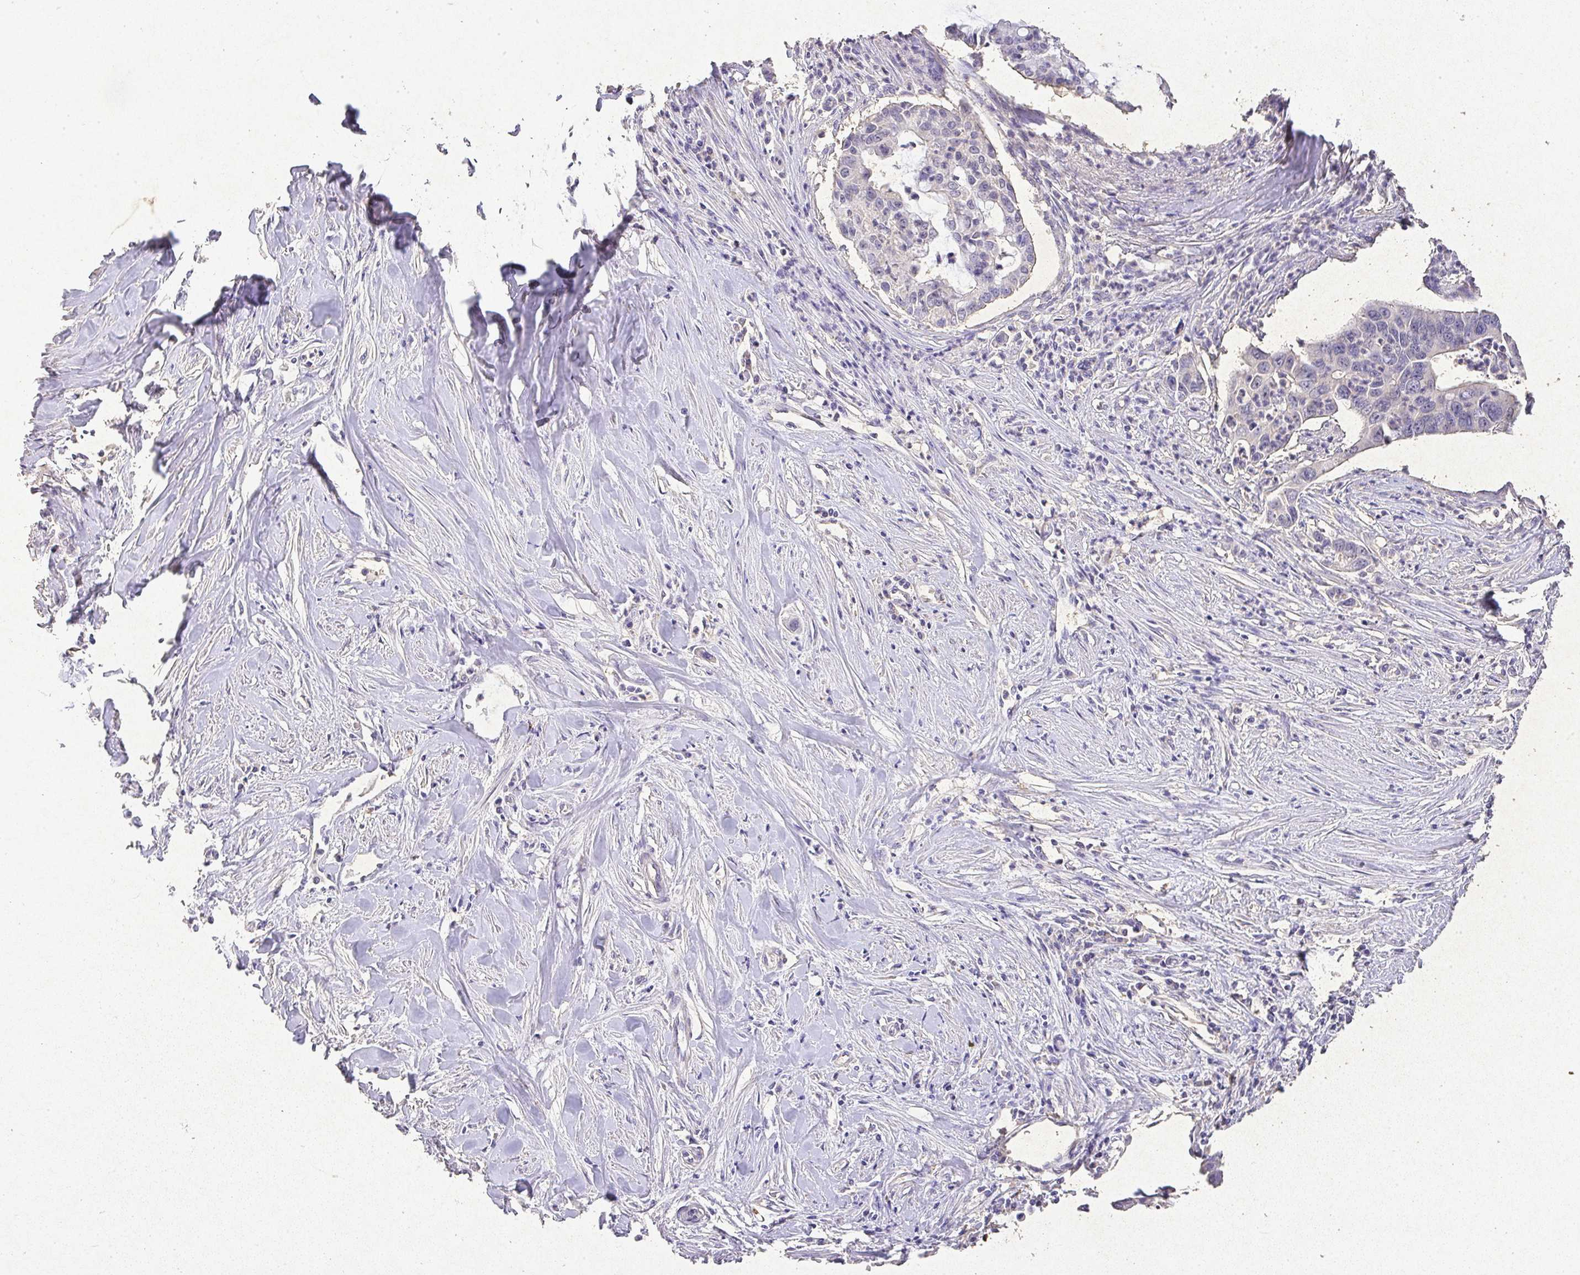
{"staining": {"intensity": "negative", "quantity": "none", "location": "none"}, "tissue": "pancreatic cancer", "cell_type": "Tumor cells", "image_type": "cancer", "snomed": [{"axis": "morphology", "description": "Adenocarcinoma, NOS"}, {"axis": "topography", "description": "Pancreas"}], "caption": "A high-resolution micrograph shows immunohistochemistry (IHC) staining of pancreatic cancer (adenocarcinoma), which displays no significant staining in tumor cells.", "gene": "RPS2", "patient": {"sex": "male", "age": 73}}